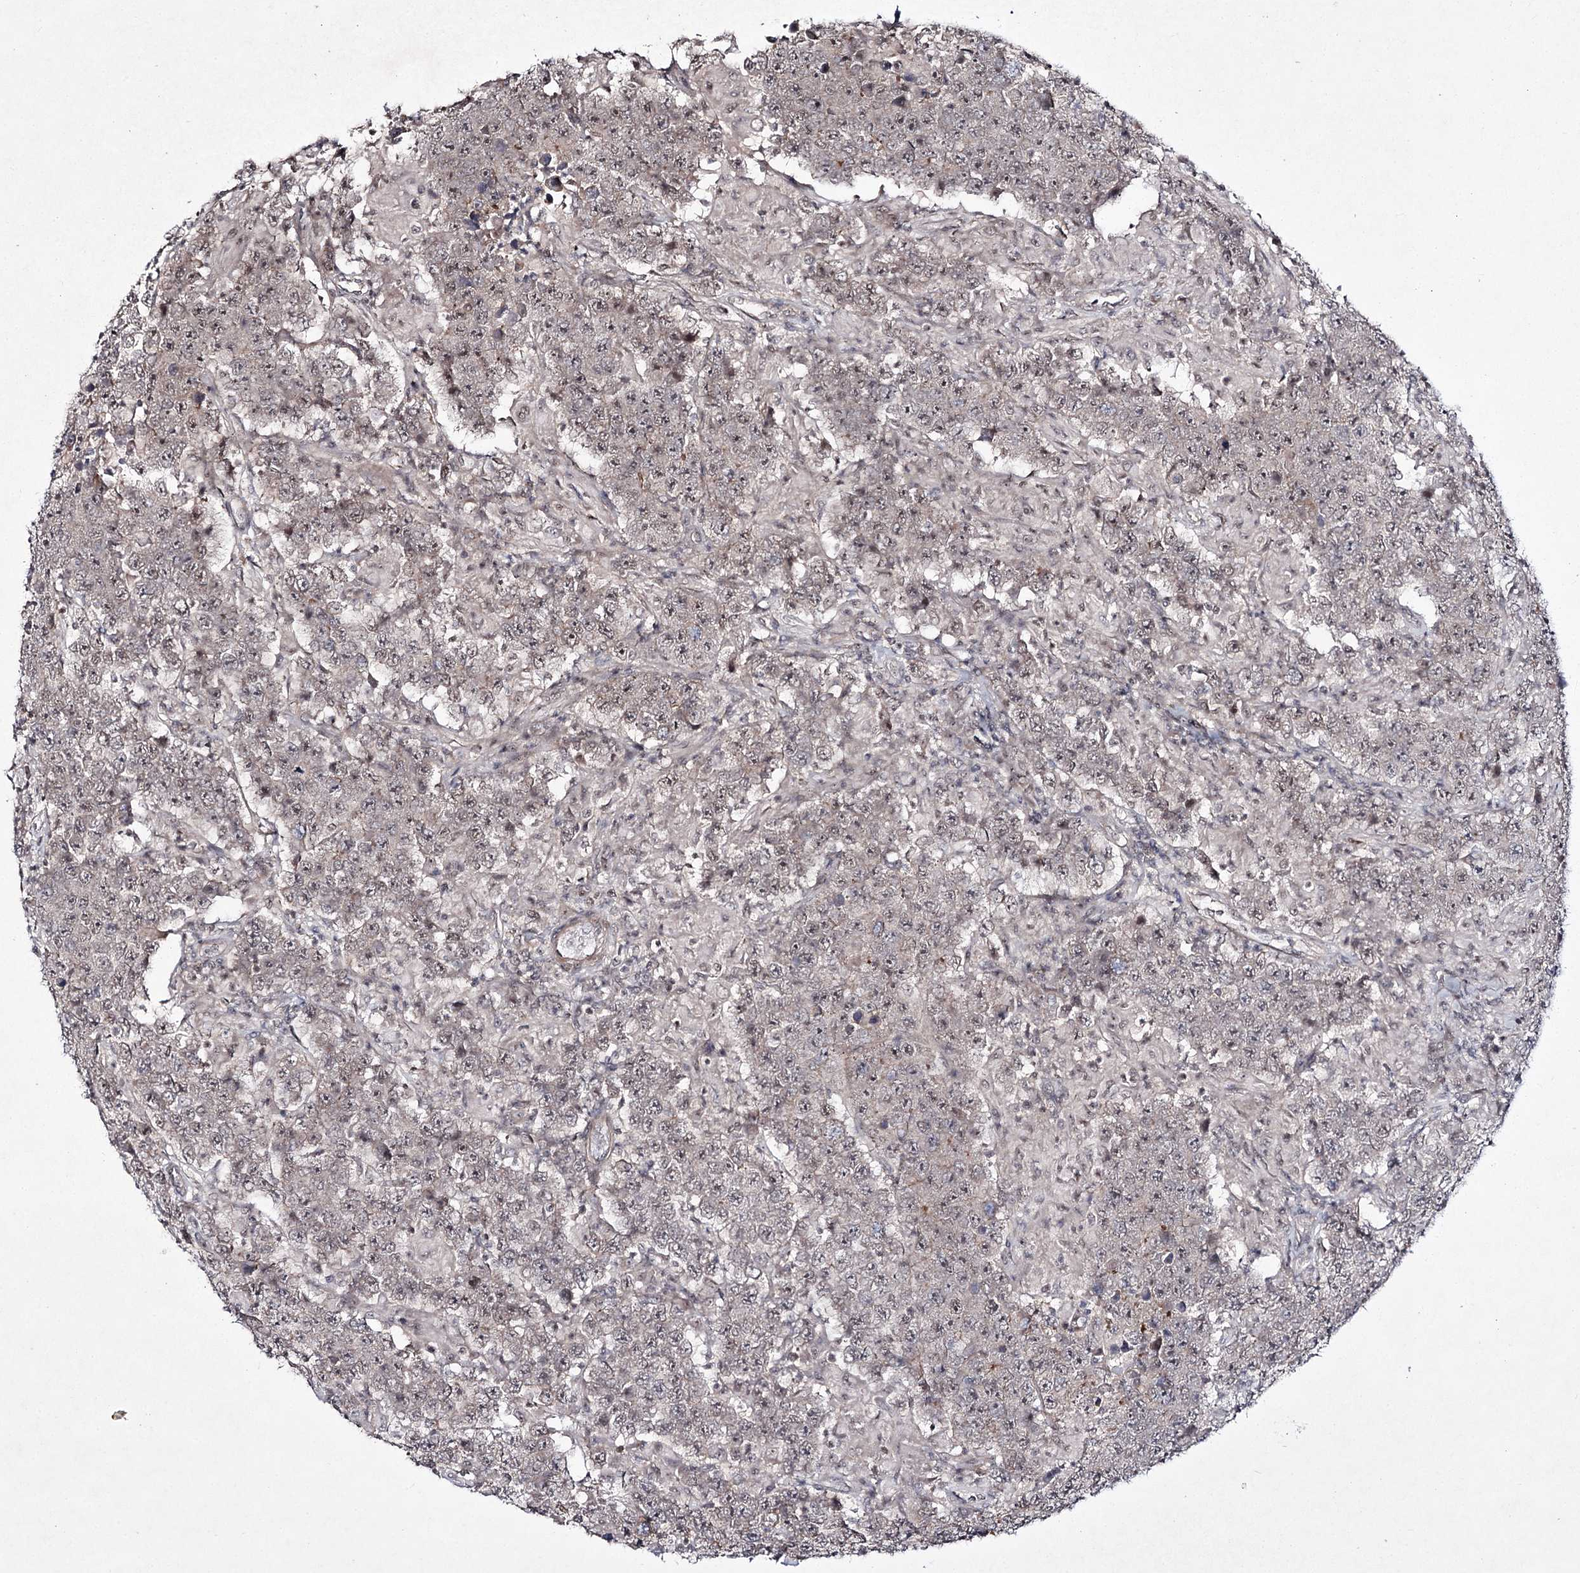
{"staining": {"intensity": "weak", "quantity": "25%-75%", "location": "nuclear"}, "tissue": "testis cancer", "cell_type": "Tumor cells", "image_type": "cancer", "snomed": [{"axis": "morphology", "description": "Normal tissue, NOS"}, {"axis": "morphology", "description": "Urothelial carcinoma, High grade"}, {"axis": "morphology", "description": "Seminoma, NOS"}, {"axis": "morphology", "description": "Carcinoma, Embryonal, NOS"}, {"axis": "topography", "description": "Urinary bladder"}, {"axis": "topography", "description": "Testis"}], "caption": "Protein staining exhibits weak nuclear expression in approximately 25%-75% of tumor cells in seminoma (testis).", "gene": "HOXC11", "patient": {"sex": "male", "age": 41}}